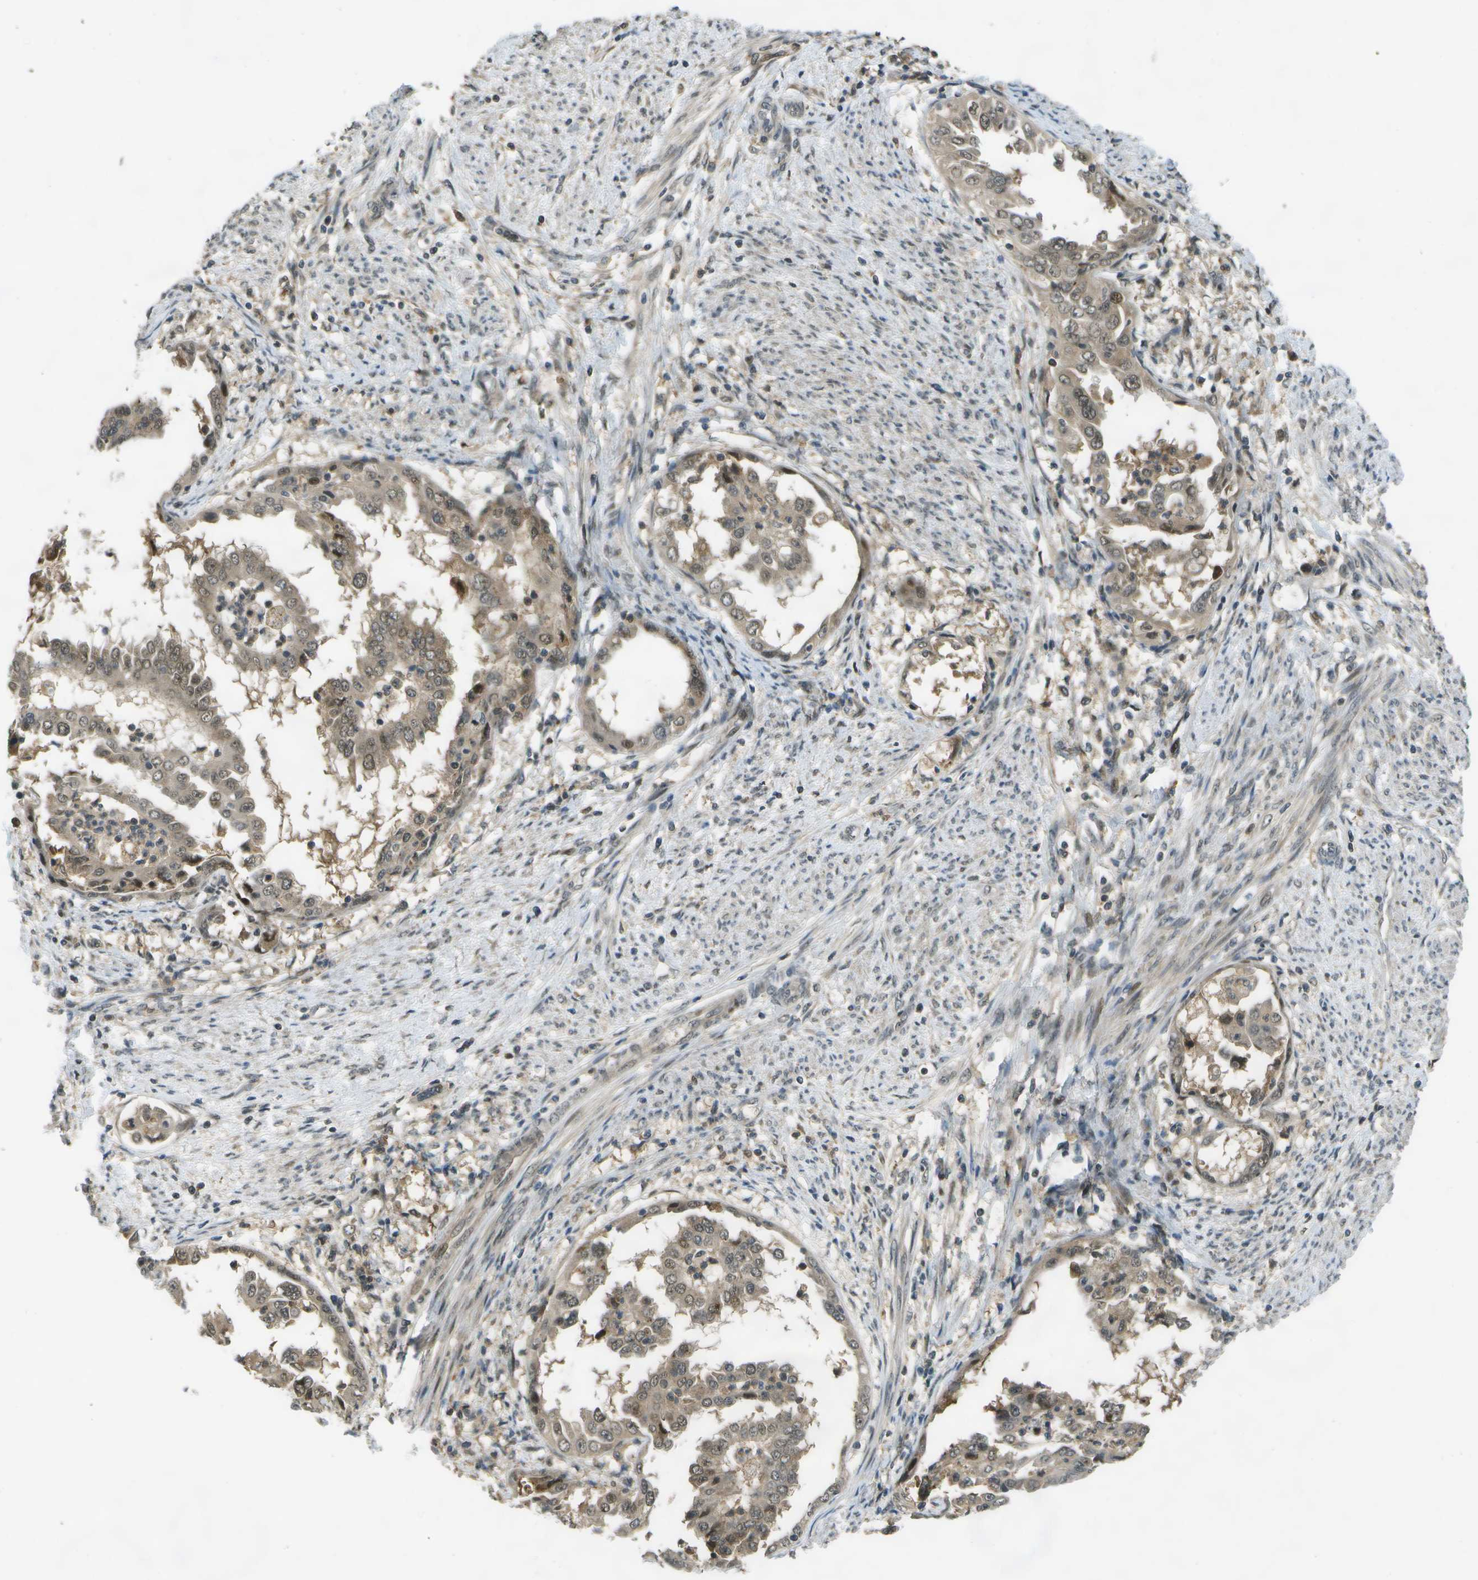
{"staining": {"intensity": "weak", "quantity": ">75%", "location": "cytoplasmic/membranous,nuclear"}, "tissue": "endometrial cancer", "cell_type": "Tumor cells", "image_type": "cancer", "snomed": [{"axis": "morphology", "description": "Adenocarcinoma, NOS"}, {"axis": "topography", "description": "Endometrium"}], "caption": "Immunohistochemistry (IHC) of endometrial cancer displays low levels of weak cytoplasmic/membranous and nuclear expression in approximately >75% of tumor cells.", "gene": "GANC", "patient": {"sex": "female", "age": 85}}